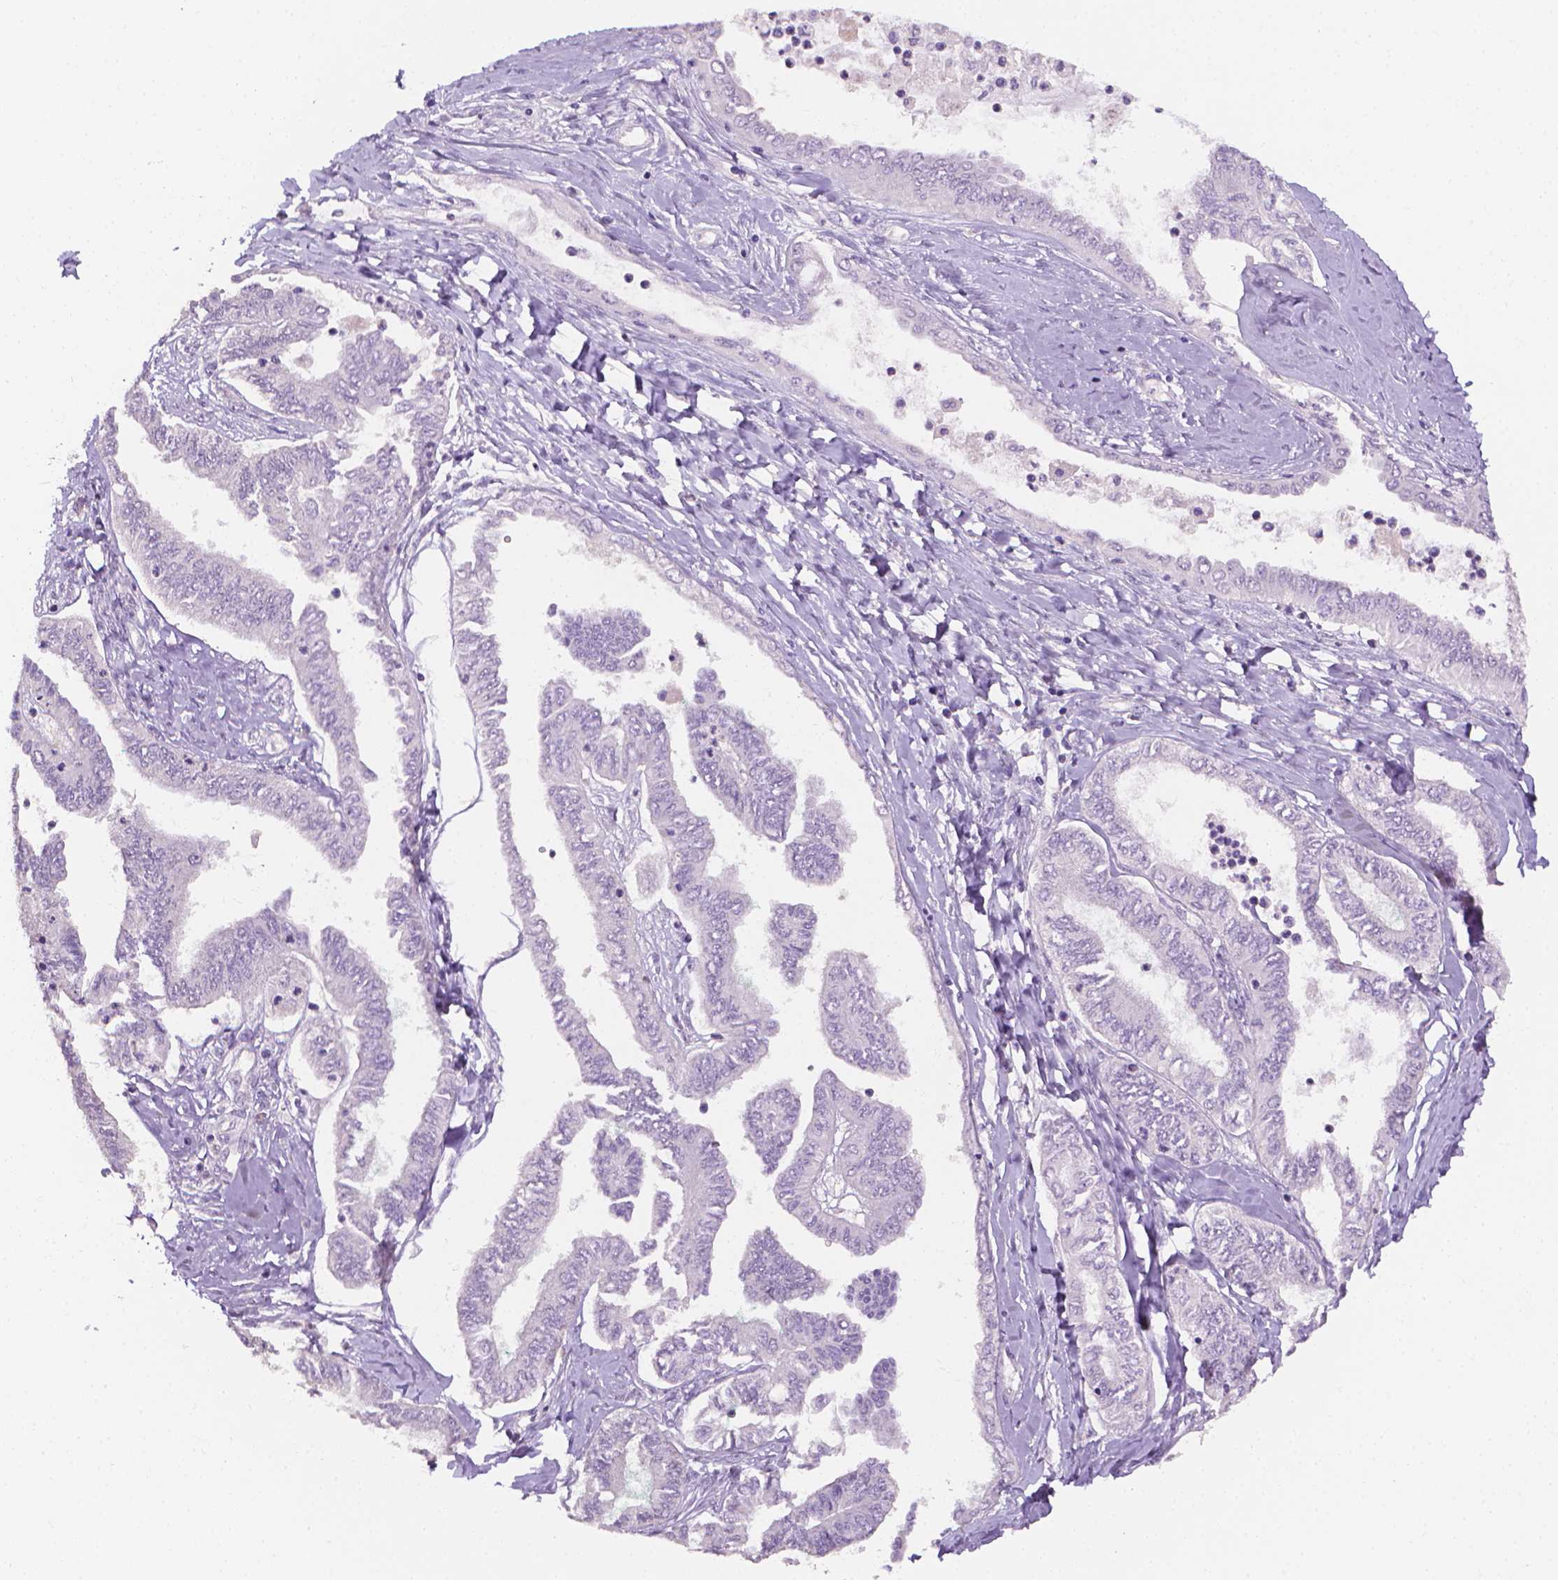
{"staining": {"intensity": "negative", "quantity": "none", "location": "none"}, "tissue": "ovarian cancer", "cell_type": "Tumor cells", "image_type": "cancer", "snomed": [{"axis": "morphology", "description": "Carcinoma, endometroid"}, {"axis": "topography", "description": "Ovary"}], "caption": "Tumor cells are negative for protein expression in human endometroid carcinoma (ovarian).", "gene": "FASN", "patient": {"sex": "female", "age": 70}}